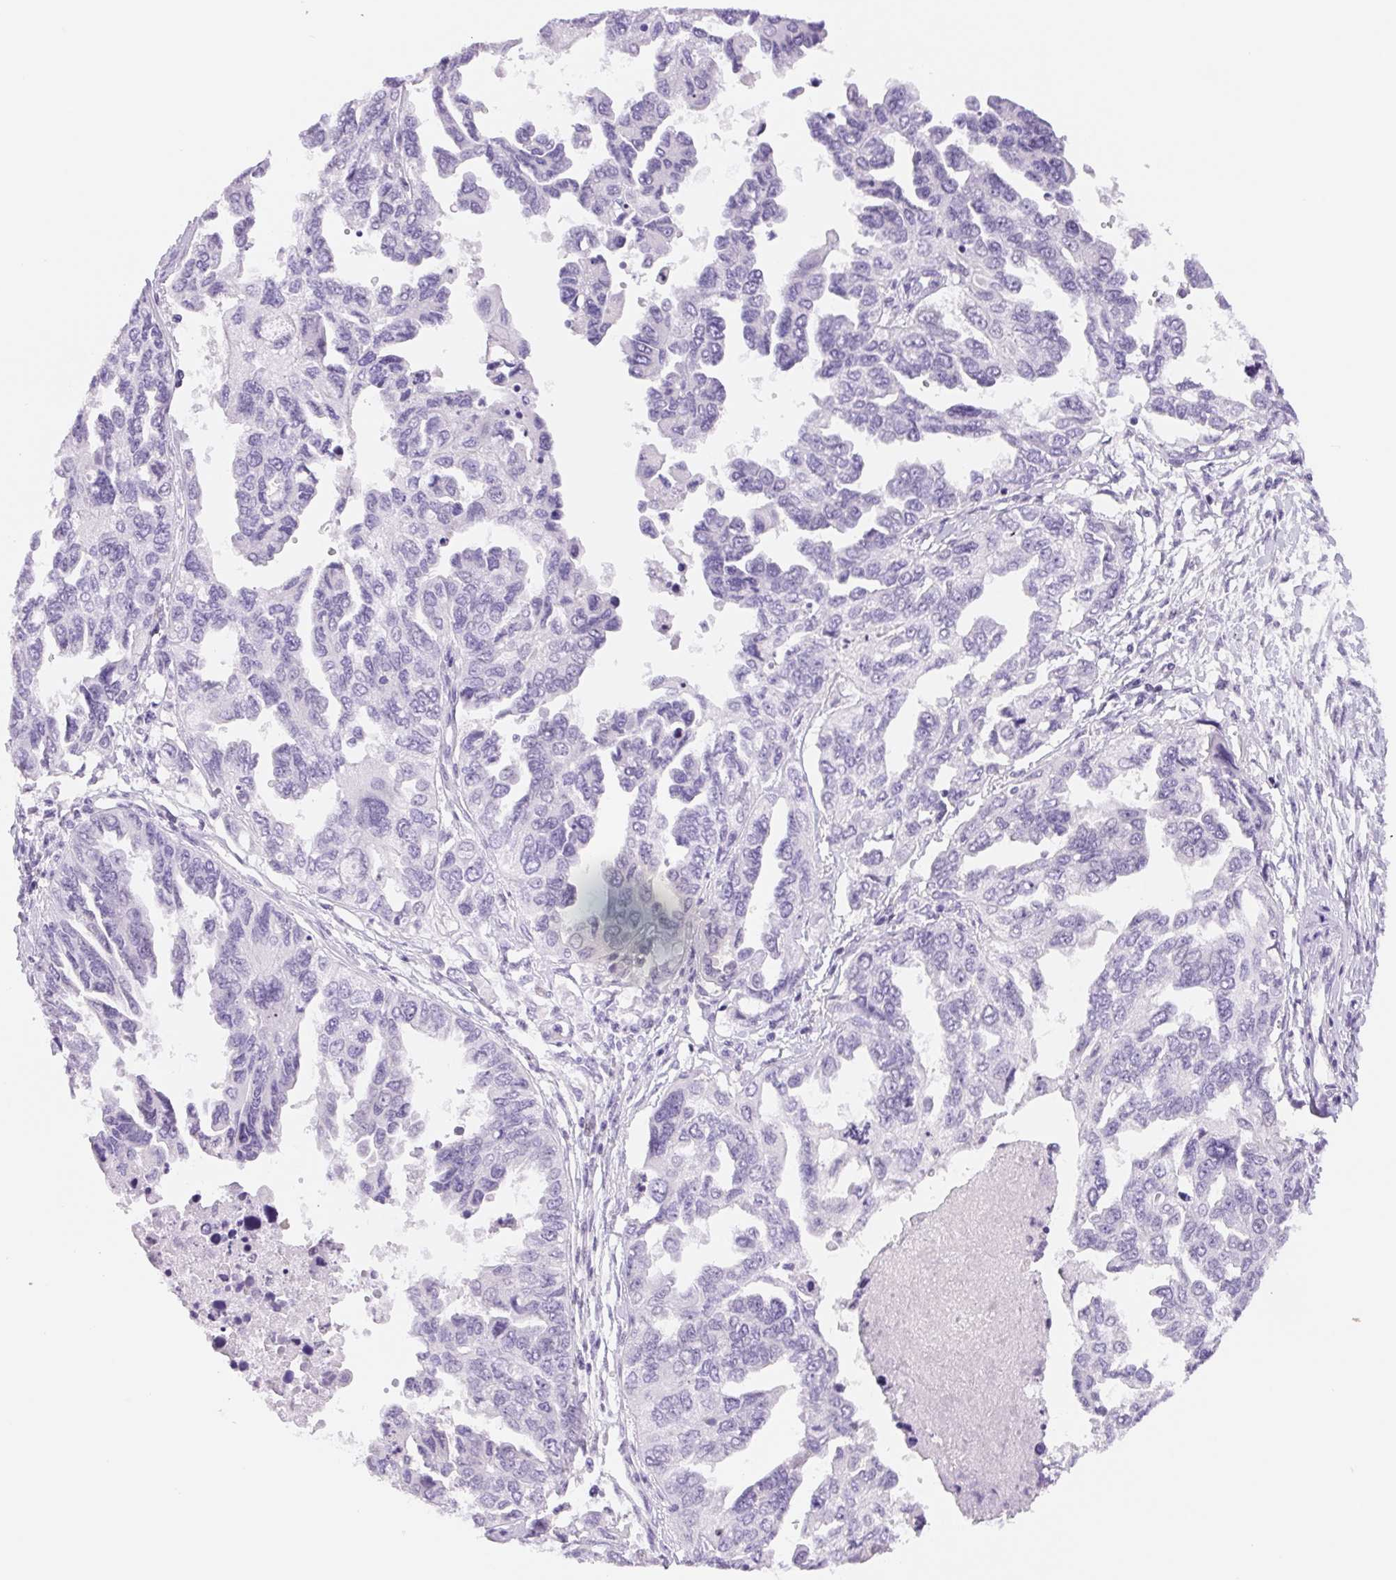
{"staining": {"intensity": "negative", "quantity": "none", "location": "none"}, "tissue": "ovarian cancer", "cell_type": "Tumor cells", "image_type": "cancer", "snomed": [{"axis": "morphology", "description": "Cystadenocarcinoma, serous, NOS"}, {"axis": "topography", "description": "Ovary"}], "caption": "Immunohistochemistry (IHC) histopathology image of neoplastic tissue: human ovarian serous cystadenocarcinoma stained with DAB (3,3'-diaminobenzidine) displays no significant protein expression in tumor cells. The staining was performed using DAB (3,3'-diaminobenzidine) to visualize the protein expression in brown, while the nuclei were stained in blue with hematoxylin (Magnification: 20x).", "gene": "ASGR2", "patient": {"sex": "female", "age": 53}}